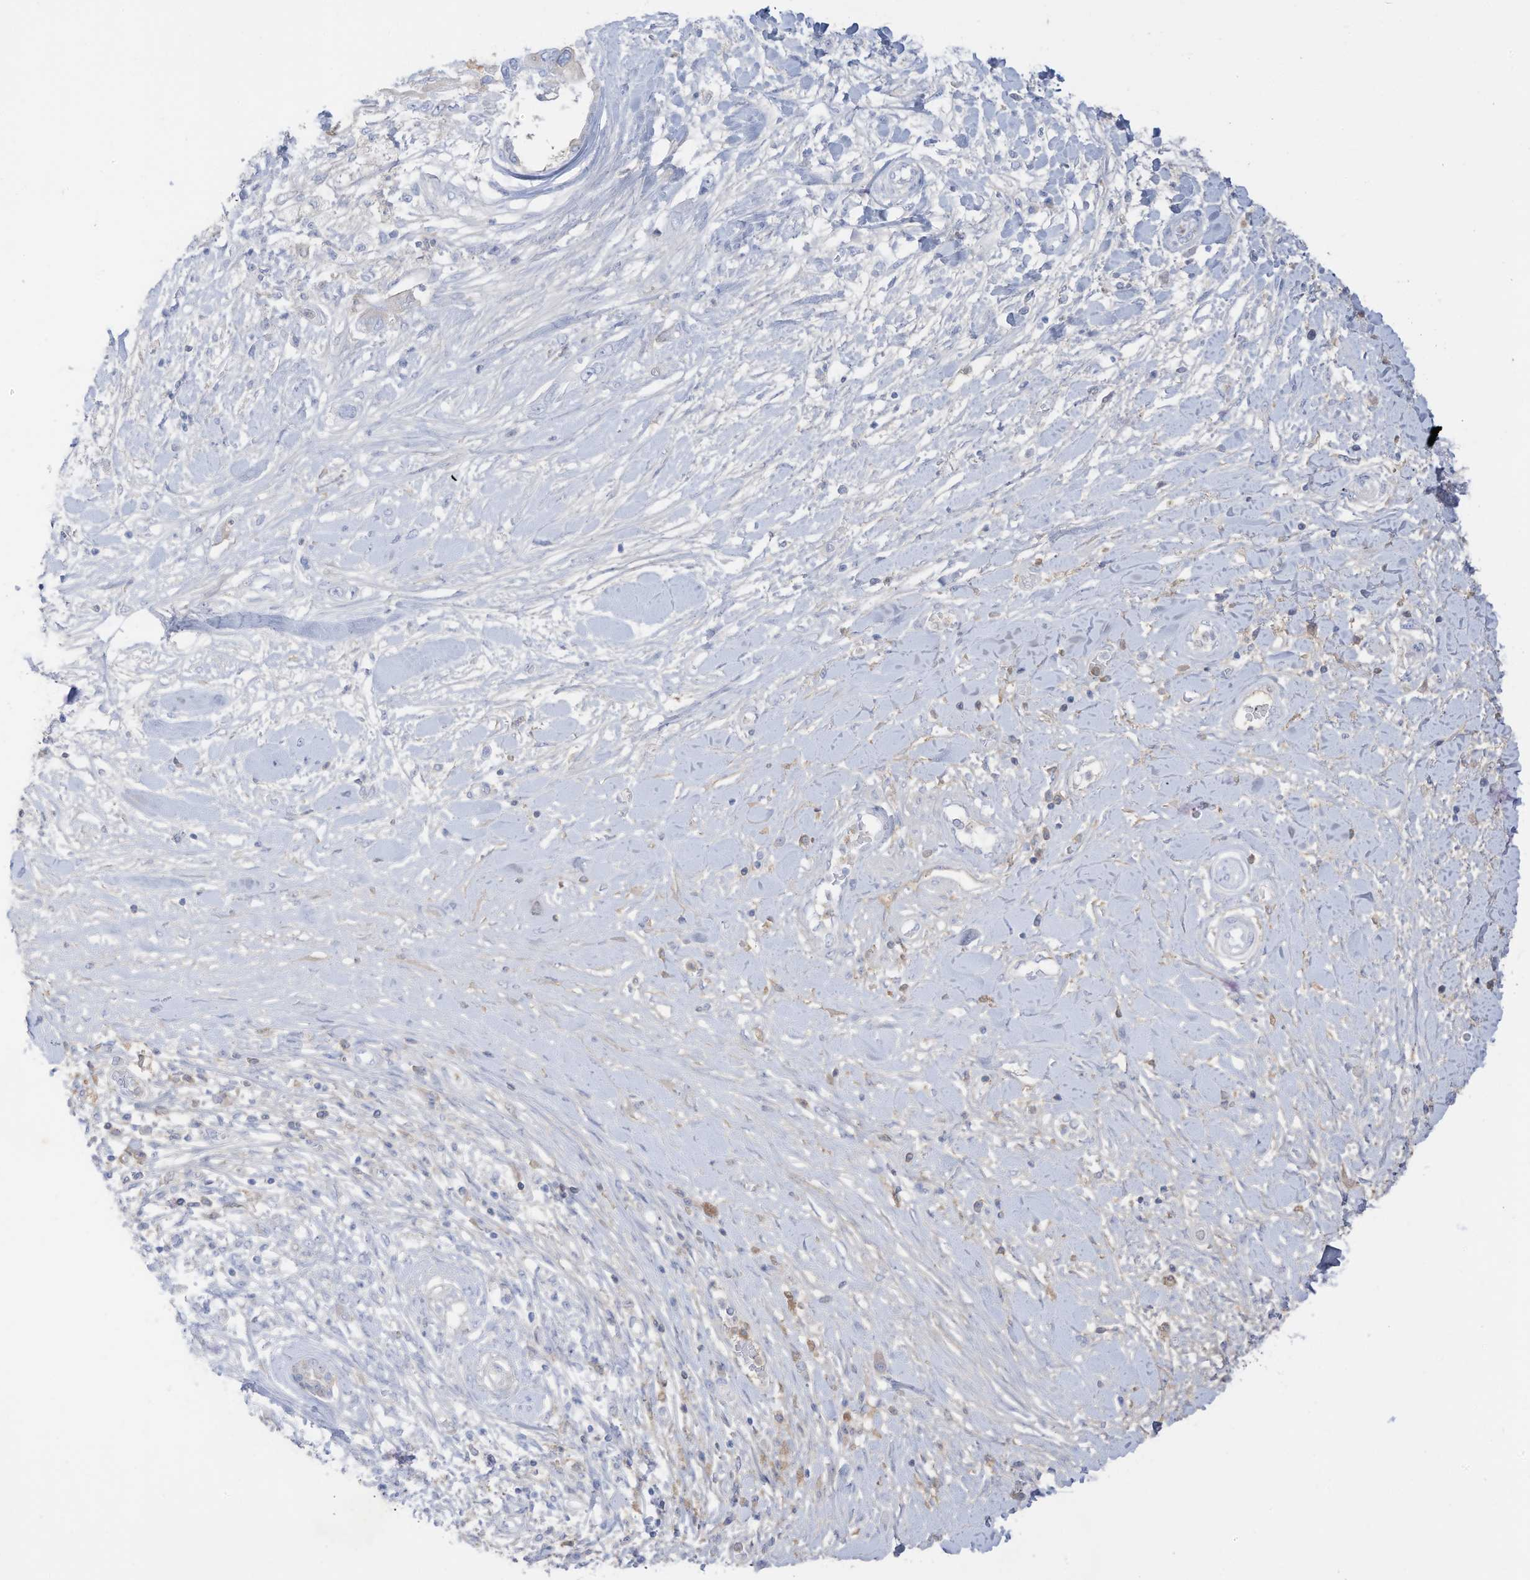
{"staining": {"intensity": "negative", "quantity": "none", "location": "none"}, "tissue": "pancreatic cancer", "cell_type": "Tumor cells", "image_type": "cancer", "snomed": [{"axis": "morphology", "description": "Inflammation, NOS"}, {"axis": "morphology", "description": "Adenocarcinoma, NOS"}, {"axis": "topography", "description": "Pancreas"}], "caption": "Micrograph shows no protein expression in tumor cells of pancreatic adenocarcinoma tissue.", "gene": "HSD17B13", "patient": {"sex": "female", "age": 56}}